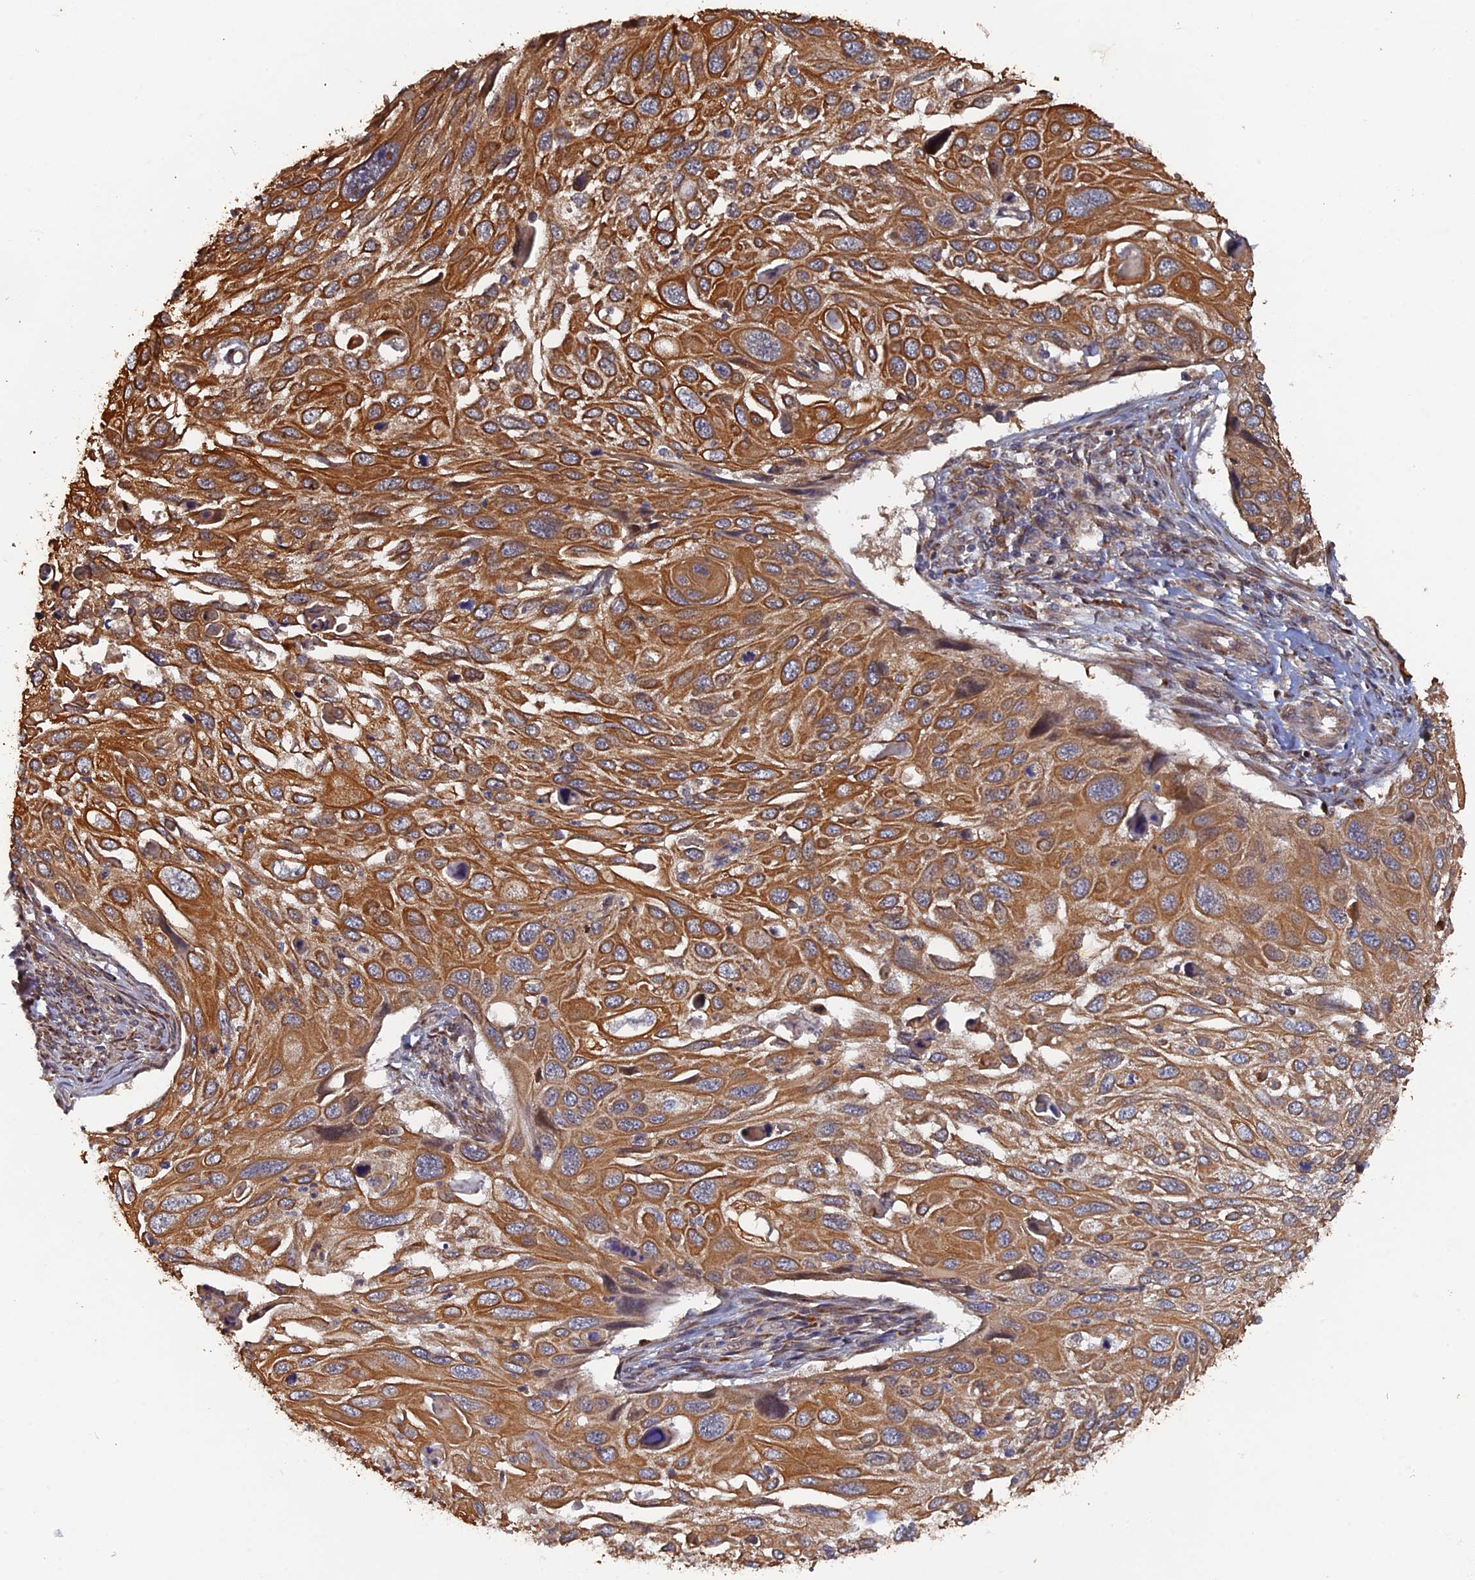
{"staining": {"intensity": "strong", "quantity": ">75%", "location": "cytoplasmic/membranous"}, "tissue": "cervical cancer", "cell_type": "Tumor cells", "image_type": "cancer", "snomed": [{"axis": "morphology", "description": "Squamous cell carcinoma, NOS"}, {"axis": "topography", "description": "Cervix"}], "caption": "About >75% of tumor cells in squamous cell carcinoma (cervical) display strong cytoplasmic/membranous protein positivity as visualized by brown immunohistochemical staining.", "gene": "VPS37C", "patient": {"sex": "female", "age": 70}}